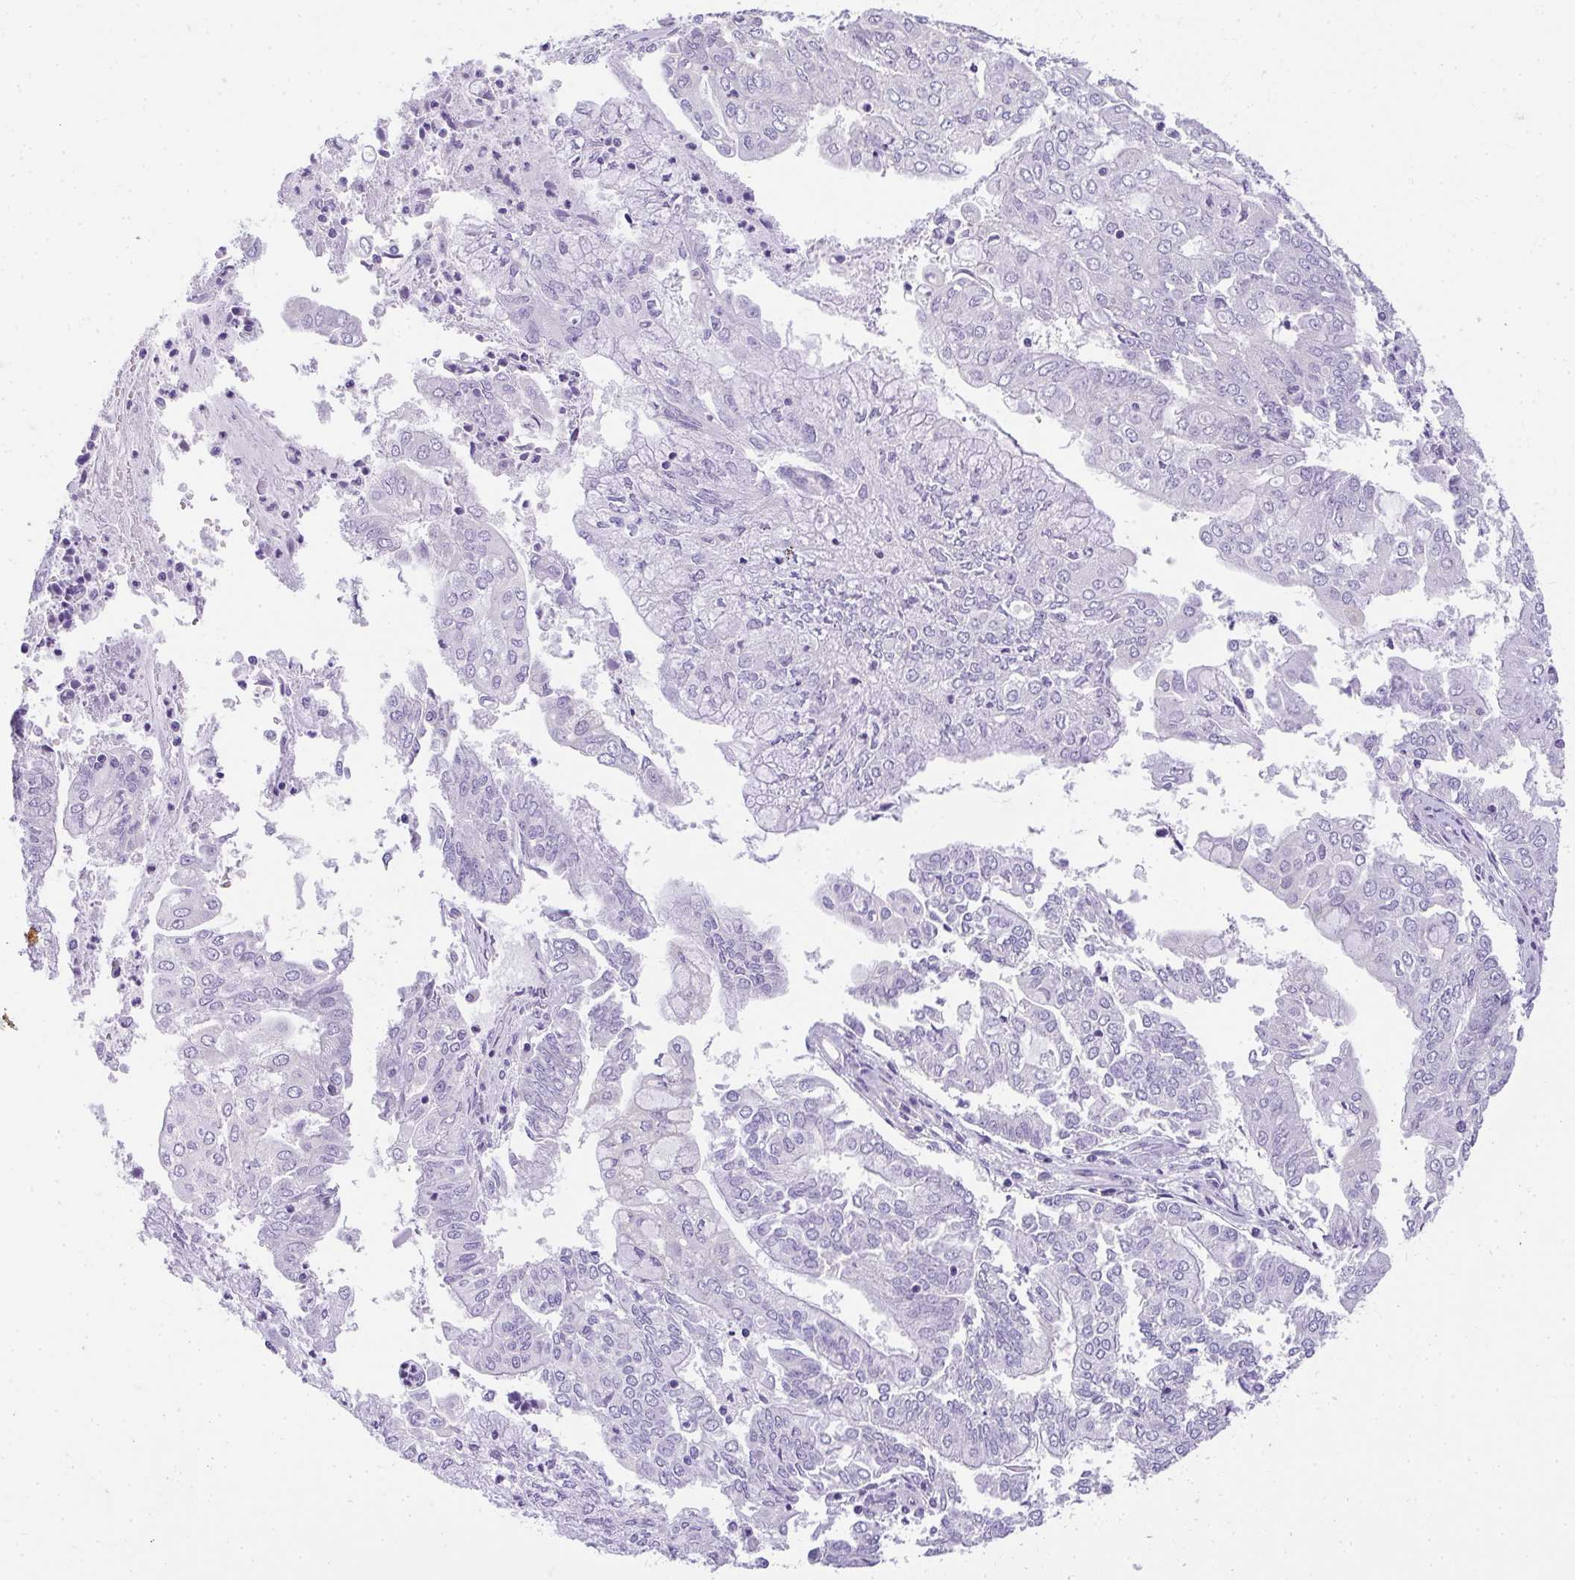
{"staining": {"intensity": "negative", "quantity": "none", "location": "none"}, "tissue": "endometrial cancer", "cell_type": "Tumor cells", "image_type": "cancer", "snomed": [{"axis": "morphology", "description": "Adenocarcinoma, NOS"}, {"axis": "topography", "description": "Endometrium"}], "caption": "High power microscopy histopathology image of an IHC micrograph of endometrial cancer, revealing no significant staining in tumor cells. (IHC, brightfield microscopy, high magnification).", "gene": "PLPPR3", "patient": {"sex": "female", "age": 61}}